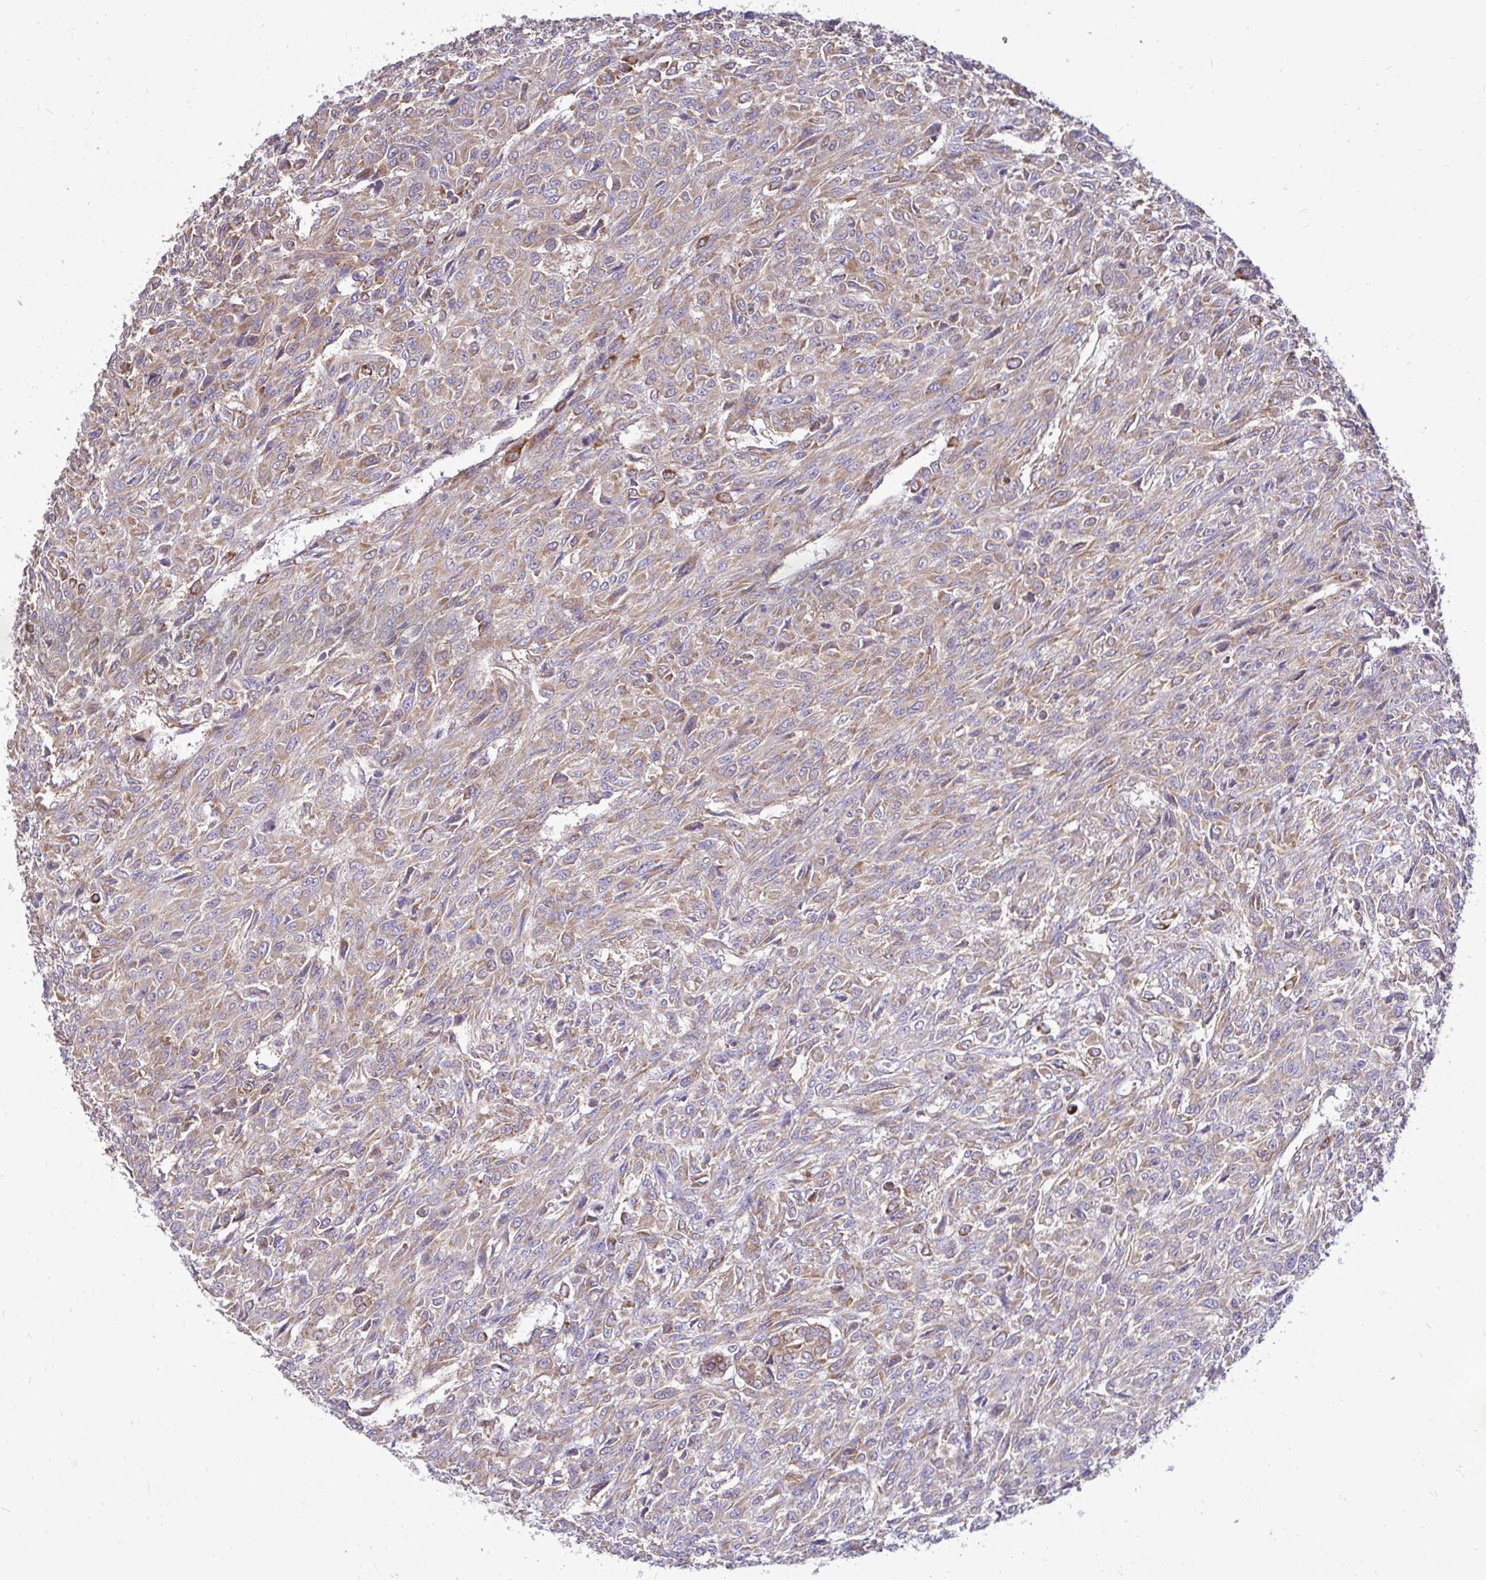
{"staining": {"intensity": "moderate", "quantity": "25%-75%", "location": "cytoplasmic/membranous"}, "tissue": "renal cancer", "cell_type": "Tumor cells", "image_type": "cancer", "snomed": [{"axis": "morphology", "description": "Adenocarcinoma, NOS"}, {"axis": "topography", "description": "Kidney"}], "caption": "A photomicrograph of renal adenocarcinoma stained for a protein exhibits moderate cytoplasmic/membranous brown staining in tumor cells.", "gene": "FMR1", "patient": {"sex": "male", "age": 58}}